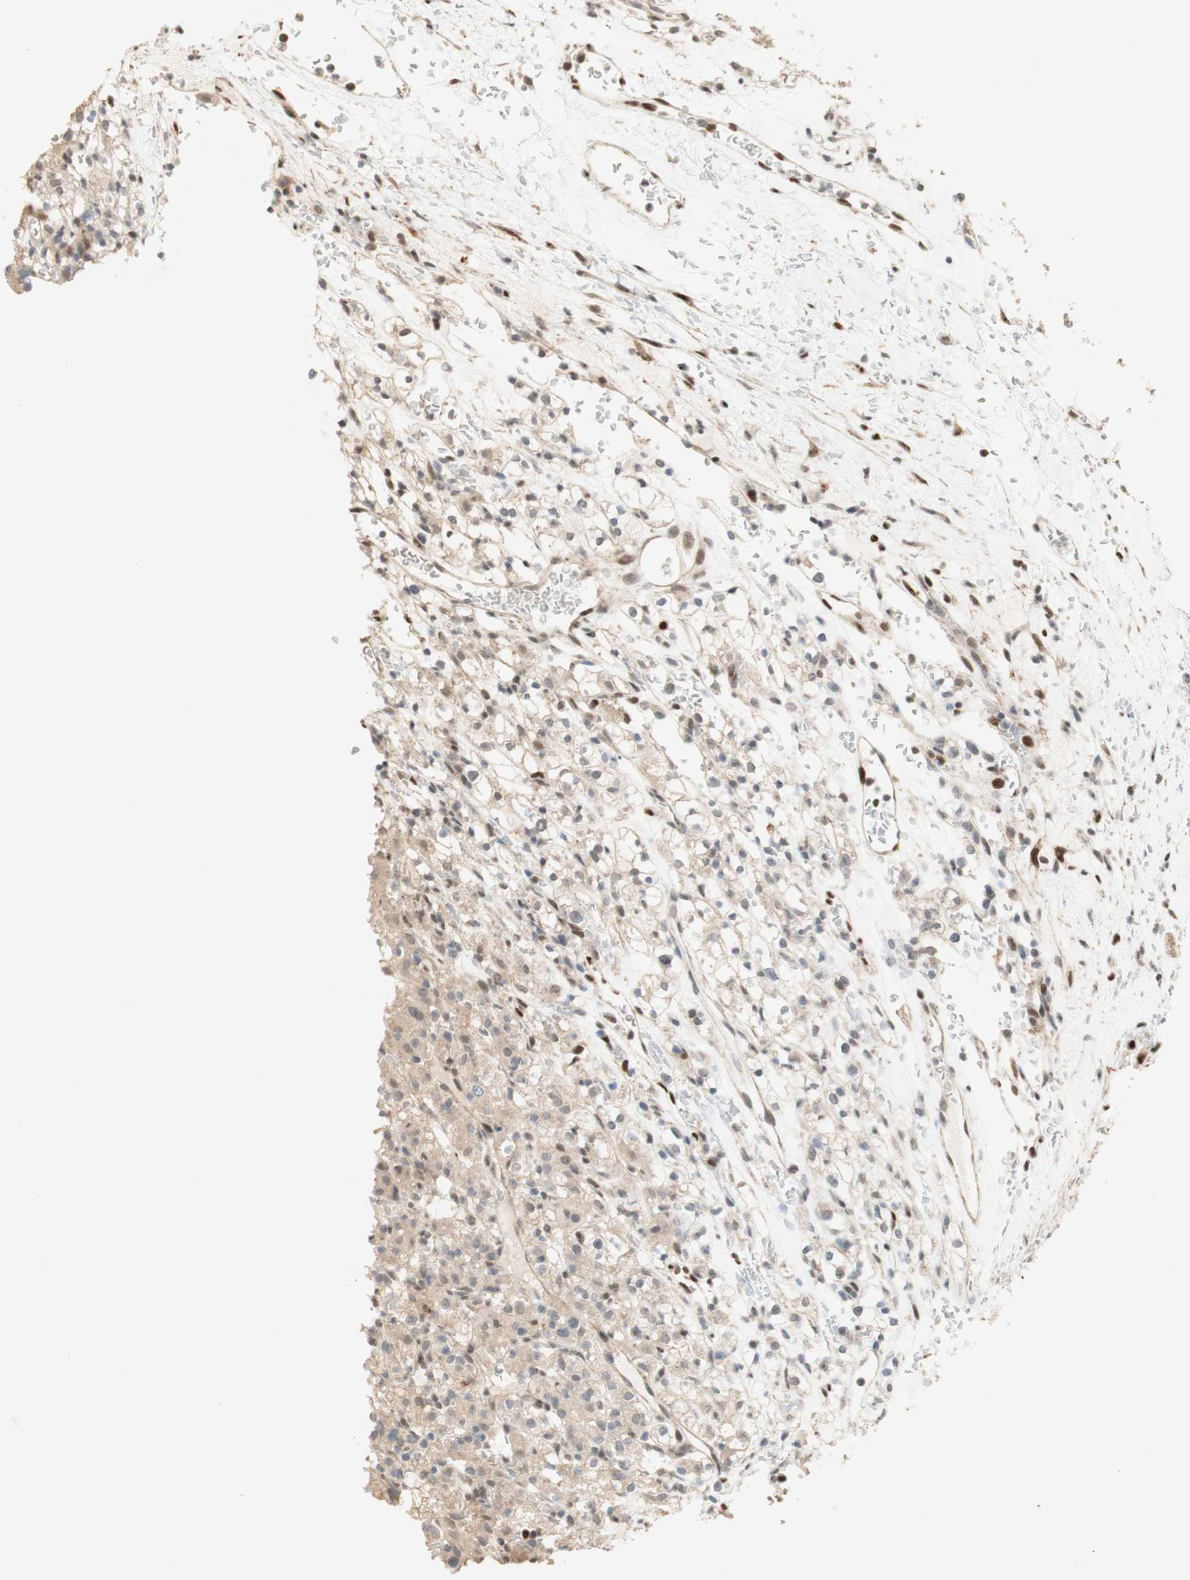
{"staining": {"intensity": "negative", "quantity": "none", "location": "none"}, "tissue": "renal cancer", "cell_type": "Tumor cells", "image_type": "cancer", "snomed": [{"axis": "morphology", "description": "Normal tissue, NOS"}, {"axis": "morphology", "description": "Adenocarcinoma, NOS"}, {"axis": "topography", "description": "Kidney"}], "caption": "Immunohistochemistry image of neoplastic tissue: human adenocarcinoma (renal) stained with DAB demonstrates no significant protein expression in tumor cells. (Stains: DAB IHC with hematoxylin counter stain, Microscopy: brightfield microscopy at high magnification).", "gene": "FOXP1", "patient": {"sex": "female", "age": 72}}